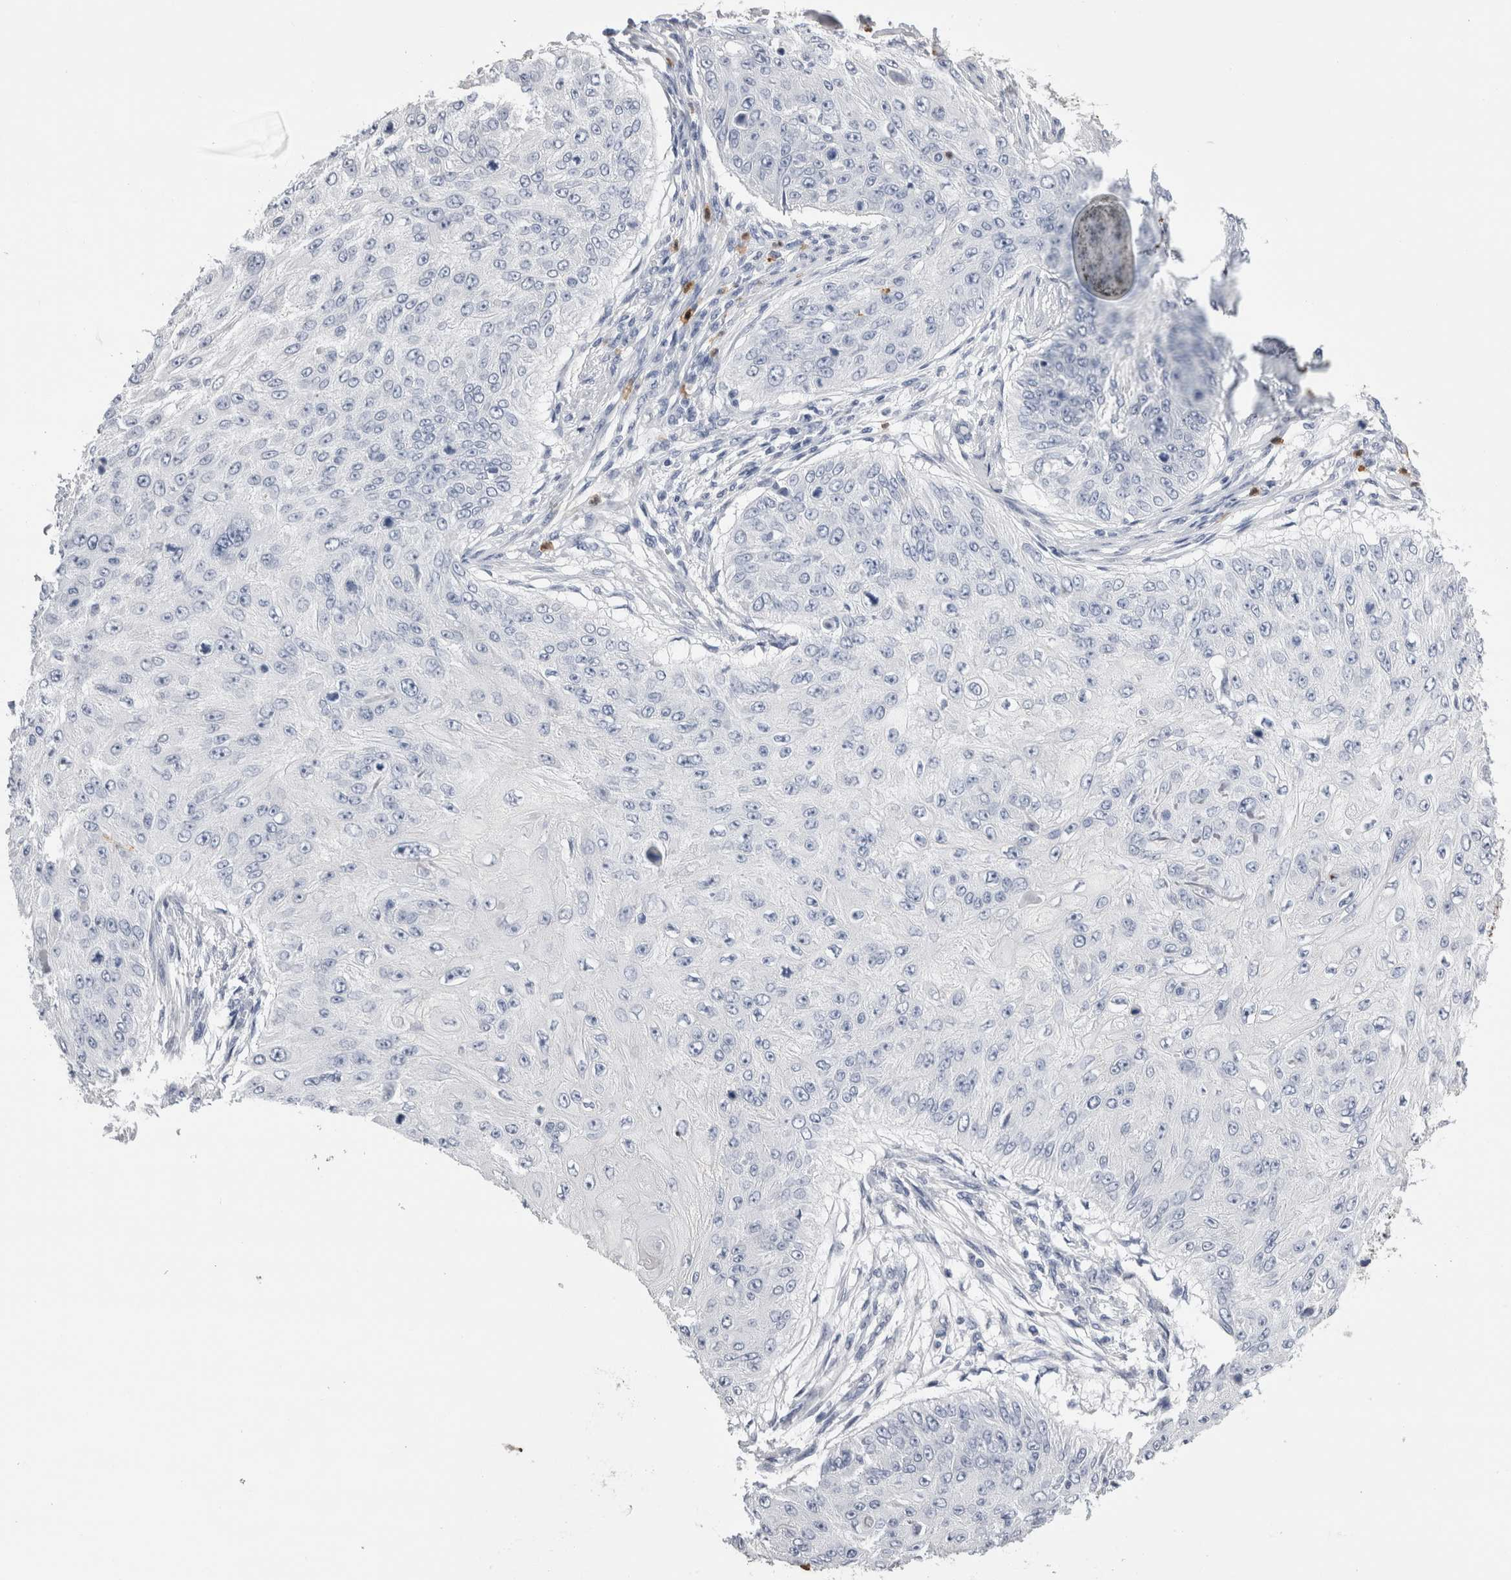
{"staining": {"intensity": "negative", "quantity": "none", "location": "none"}, "tissue": "skin cancer", "cell_type": "Tumor cells", "image_type": "cancer", "snomed": [{"axis": "morphology", "description": "Squamous cell carcinoma, NOS"}, {"axis": "topography", "description": "Skin"}], "caption": "Skin cancer was stained to show a protein in brown. There is no significant positivity in tumor cells.", "gene": "S100A12", "patient": {"sex": "female", "age": 80}}